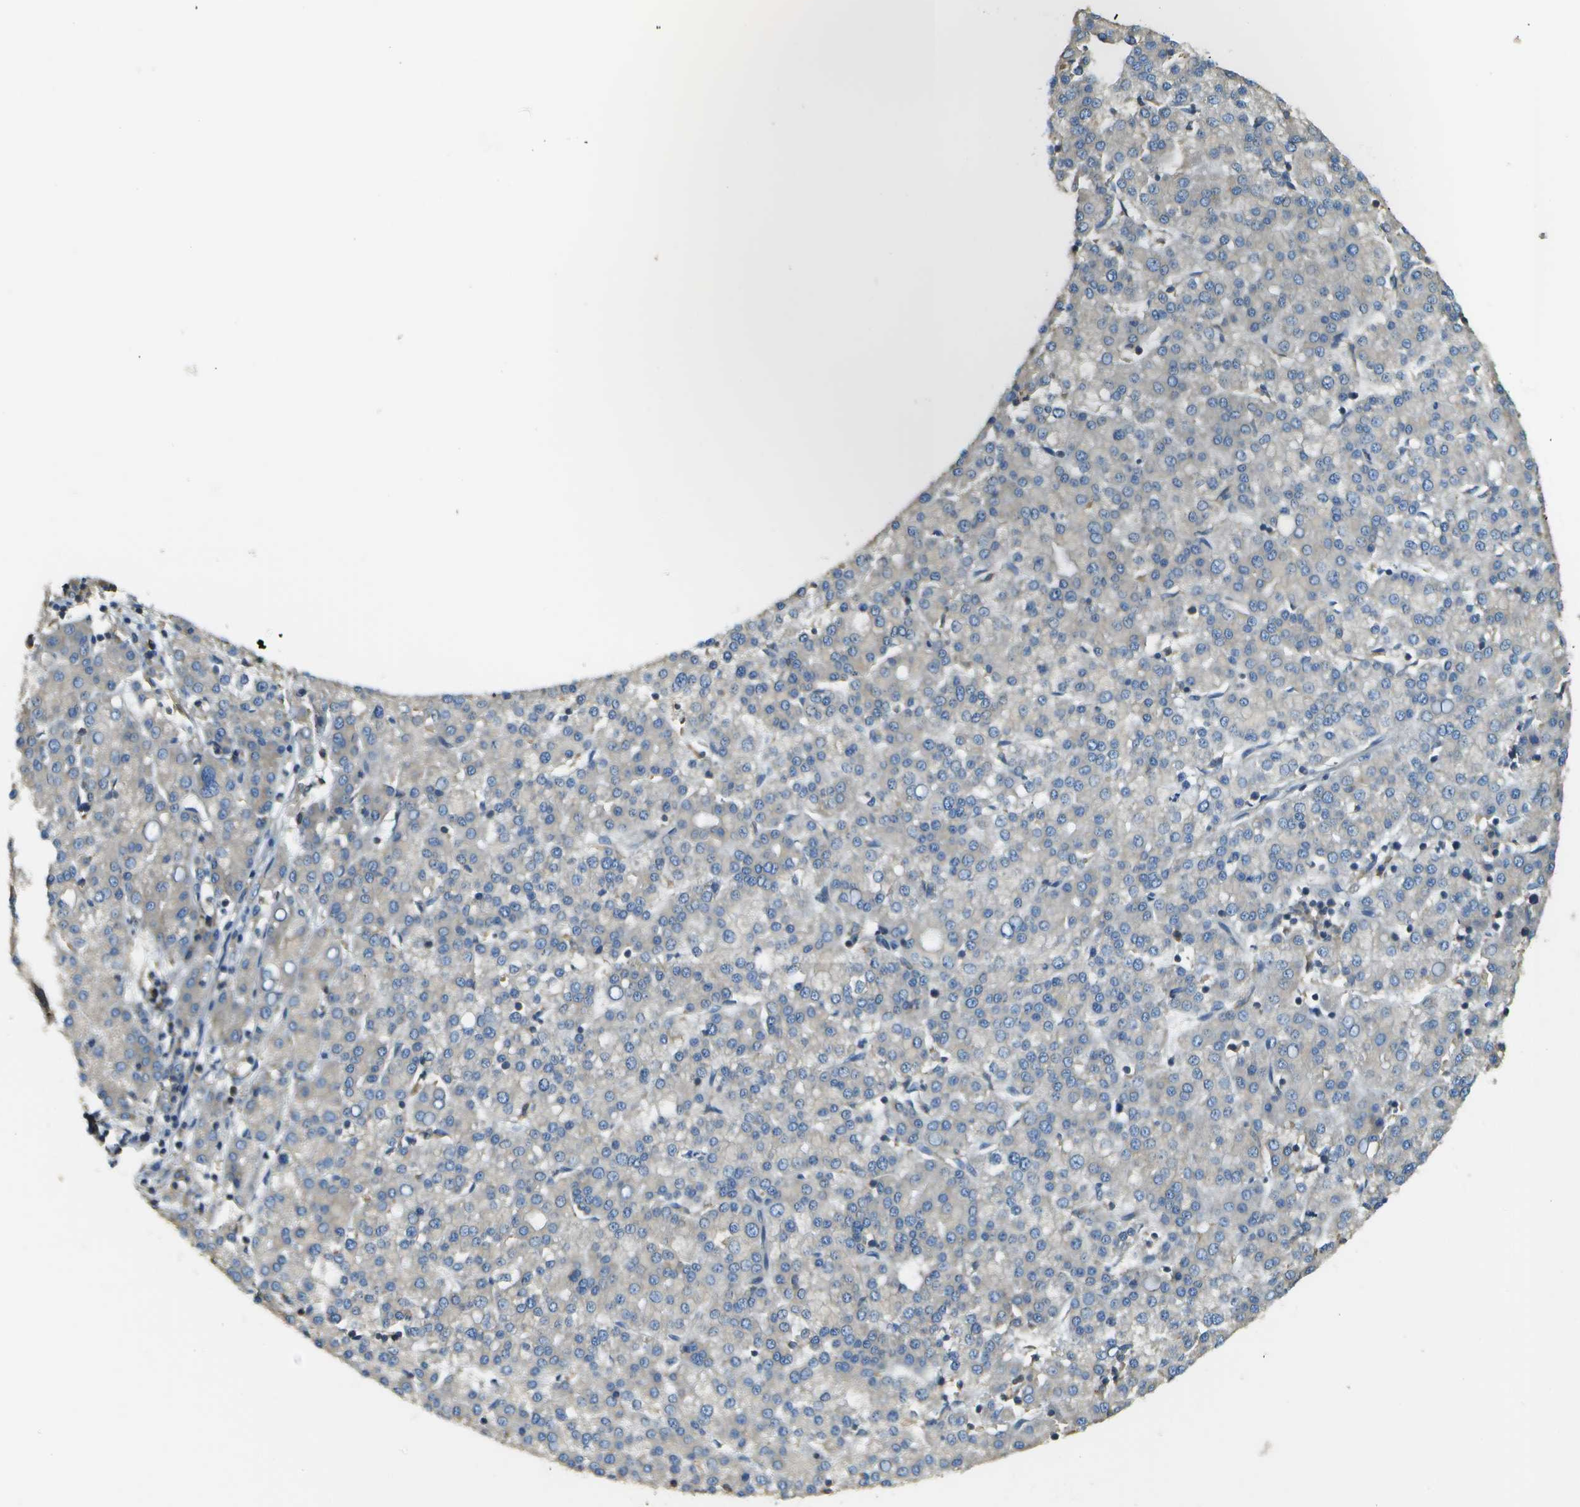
{"staining": {"intensity": "negative", "quantity": "none", "location": "none"}, "tissue": "liver cancer", "cell_type": "Tumor cells", "image_type": "cancer", "snomed": [{"axis": "morphology", "description": "Carcinoma, Hepatocellular, NOS"}, {"axis": "topography", "description": "Liver"}], "caption": "The histopathology image exhibits no staining of tumor cells in hepatocellular carcinoma (liver).", "gene": "DNAJB11", "patient": {"sex": "female", "age": 58}}